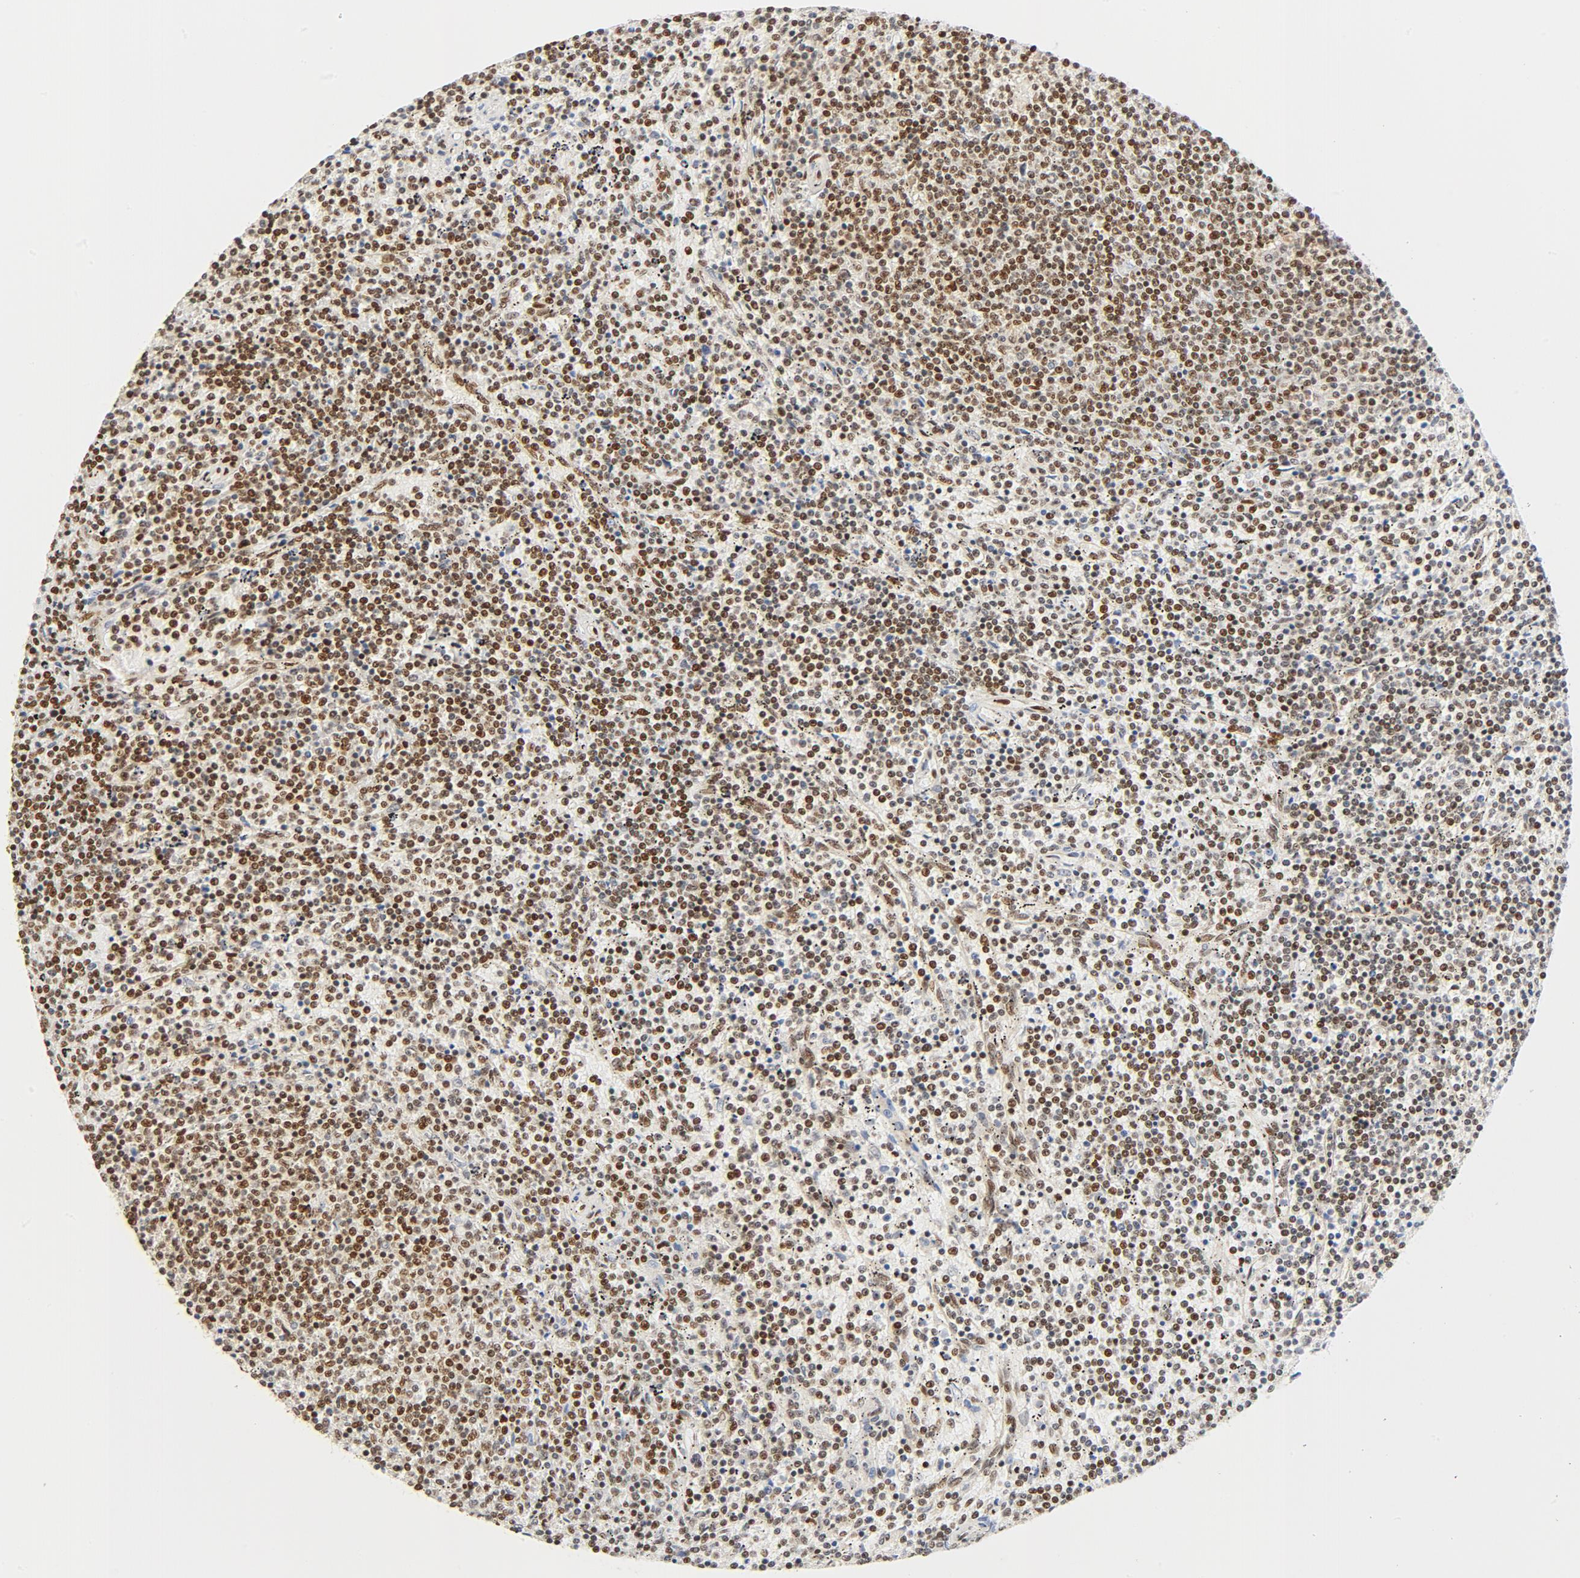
{"staining": {"intensity": "moderate", "quantity": "25%-75%", "location": "nuclear"}, "tissue": "lymphoma", "cell_type": "Tumor cells", "image_type": "cancer", "snomed": [{"axis": "morphology", "description": "Malignant lymphoma, non-Hodgkin's type, Low grade"}, {"axis": "topography", "description": "Spleen"}], "caption": "Low-grade malignant lymphoma, non-Hodgkin's type was stained to show a protein in brown. There is medium levels of moderate nuclear staining in about 25%-75% of tumor cells.", "gene": "CTBP1", "patient": {"sex": "female", "age": 50}}